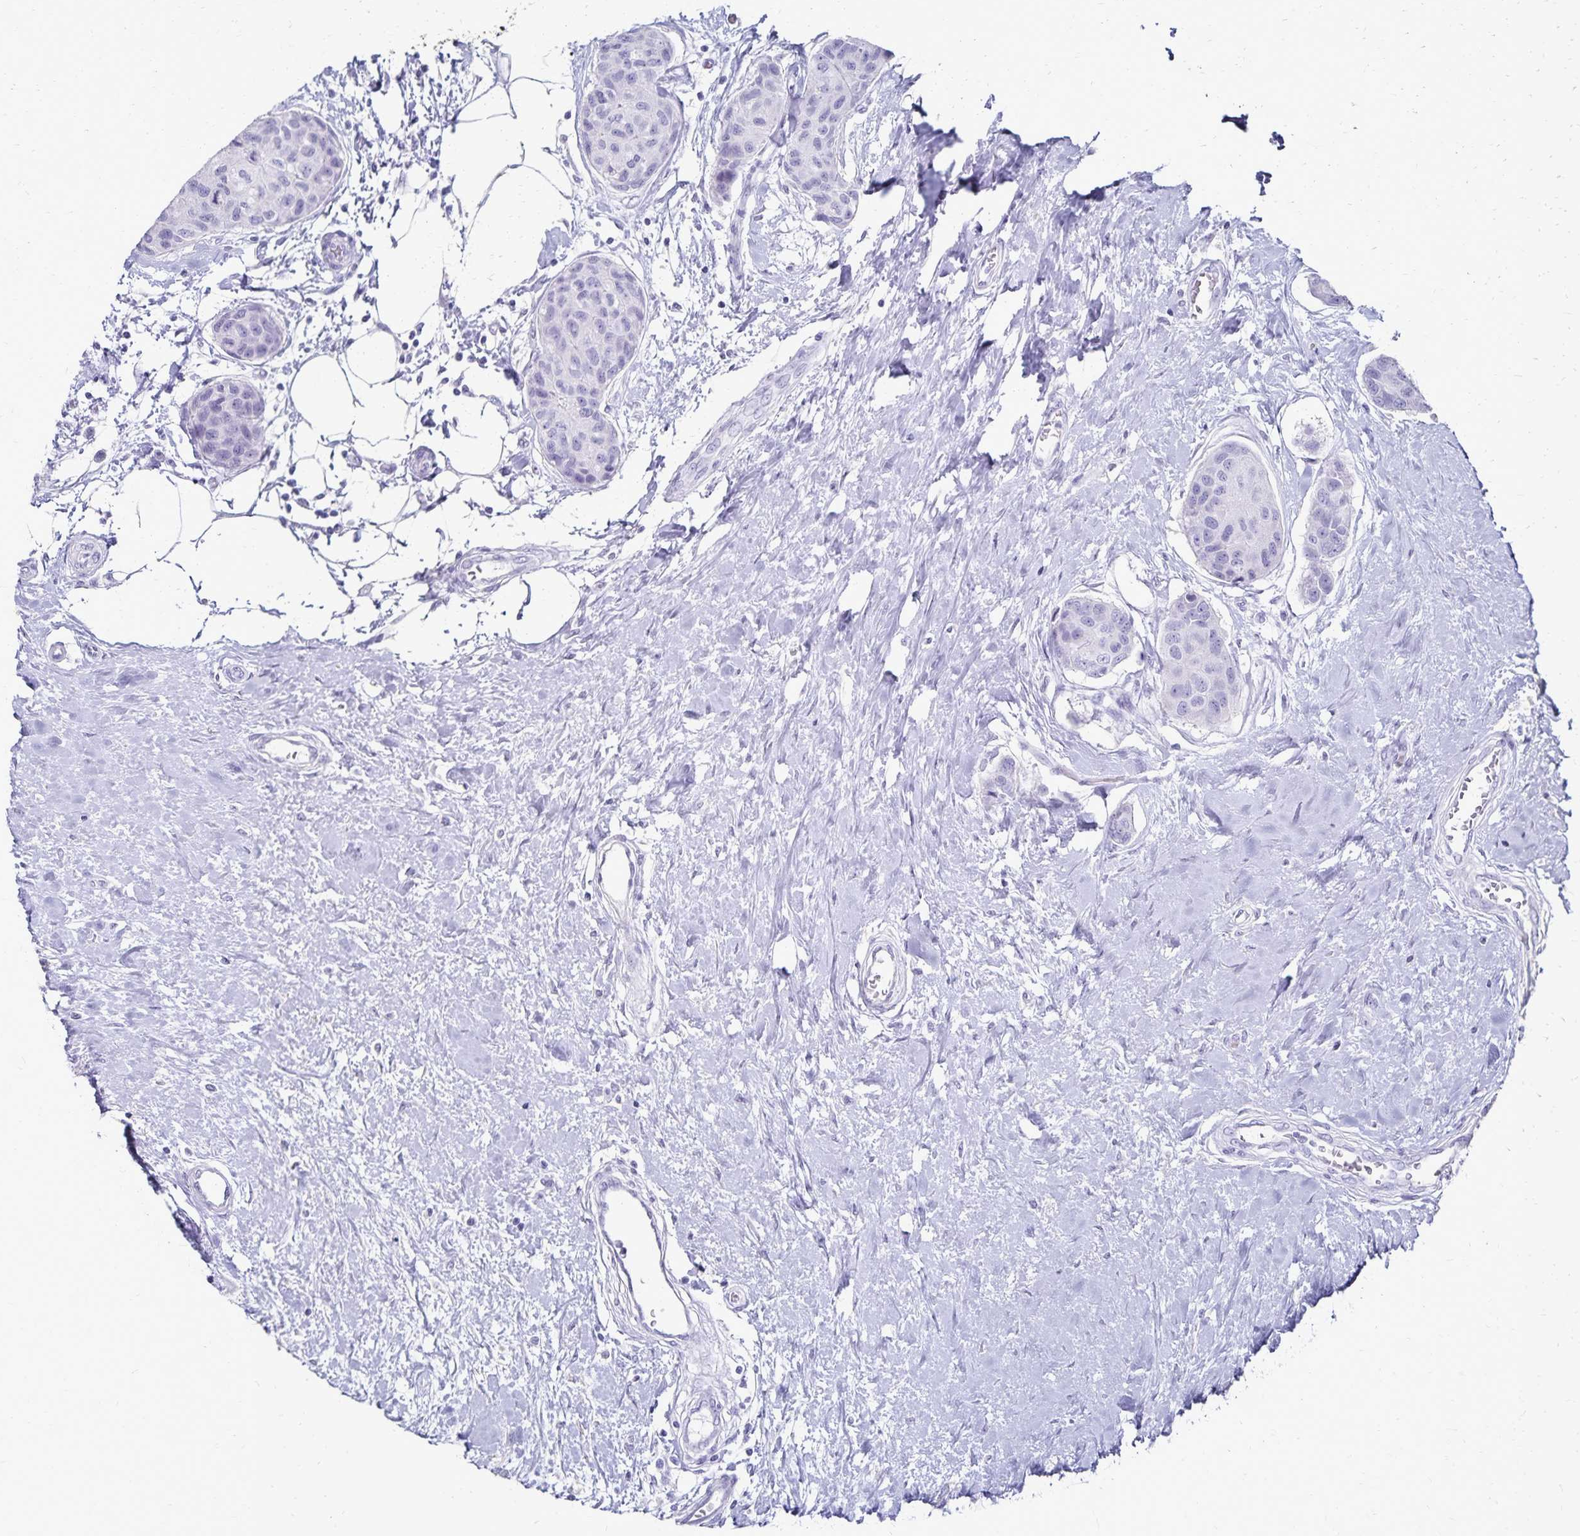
{"staining": {"intensity": "negative", "quantity": "none", "location": "none"}, "tissue": "breast cancer", "cell_type": "Tumor cells", "image_type": "cancer", "snomed": [{"axis": "morphology", "description": "Duct carcinoma"}, {"axis": "topography", "description": "Breast"}], "caption": "Immunohistochemistry histopathology image of neoplastic tissue: breast intraductal carcinoma stained with DAB (3,3'-diaminobenzidine) demonstrates no significant protein staining in tumor cells.", "gene": "GIP", "patient": {"sex": "female", "age": 80}}